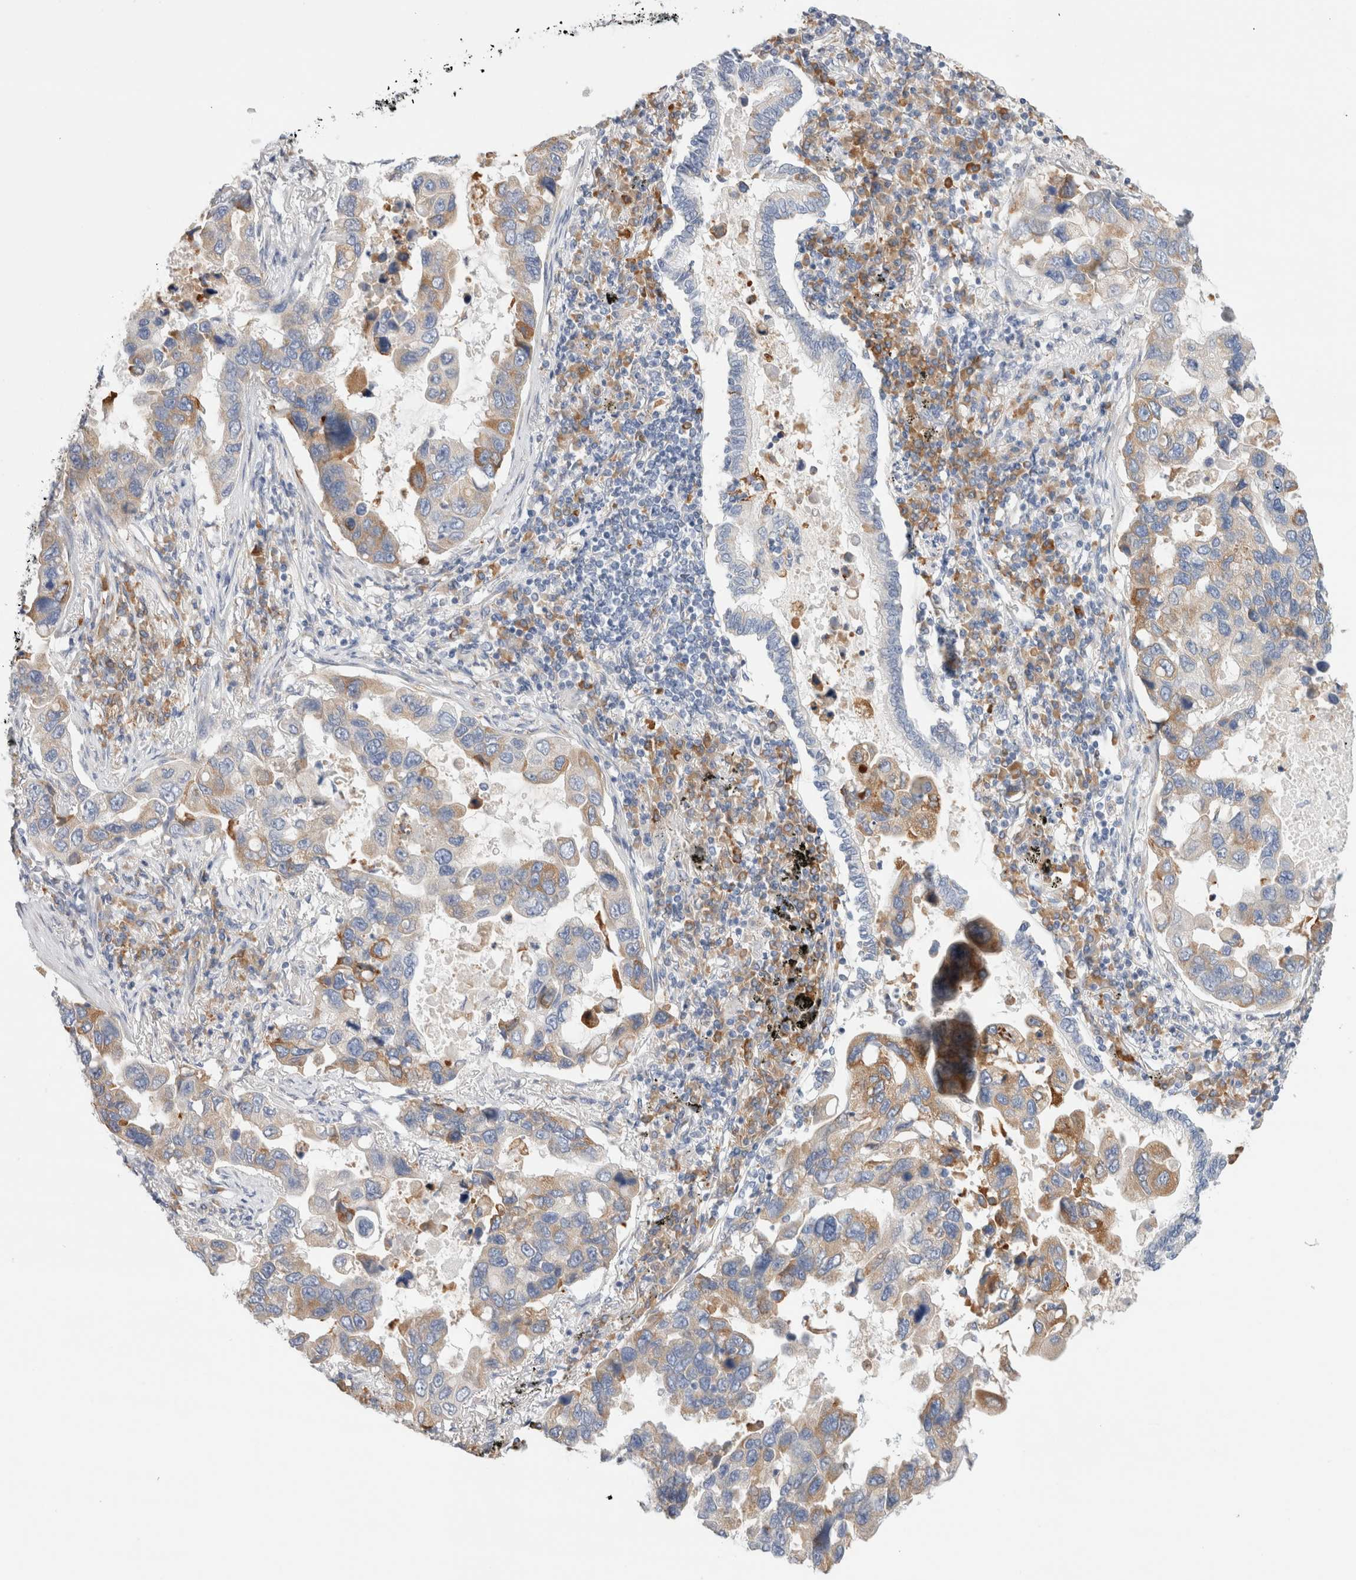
{"staining": {"intensity": "moderate", "quantity": "<25%", "location": "cytoplasmic/membranous"}, "tissue": "lung cancer", "cell_type": "Tumor cells", "image_type": "cancer", "snomed": [{"axis": "morphology", "description": "Adenocarcinoma, NOS"}, {"axis": "topography", "description": "Lung"}], "caption": "Lung adenocarcinoma stained with immunohistochemistry (IHC) demonstrates moderate cytoplasmic/membranous expression in about <25% of tumor cells.", "gene": "CSK", "patient": {"sex": "male", "age": 64}}